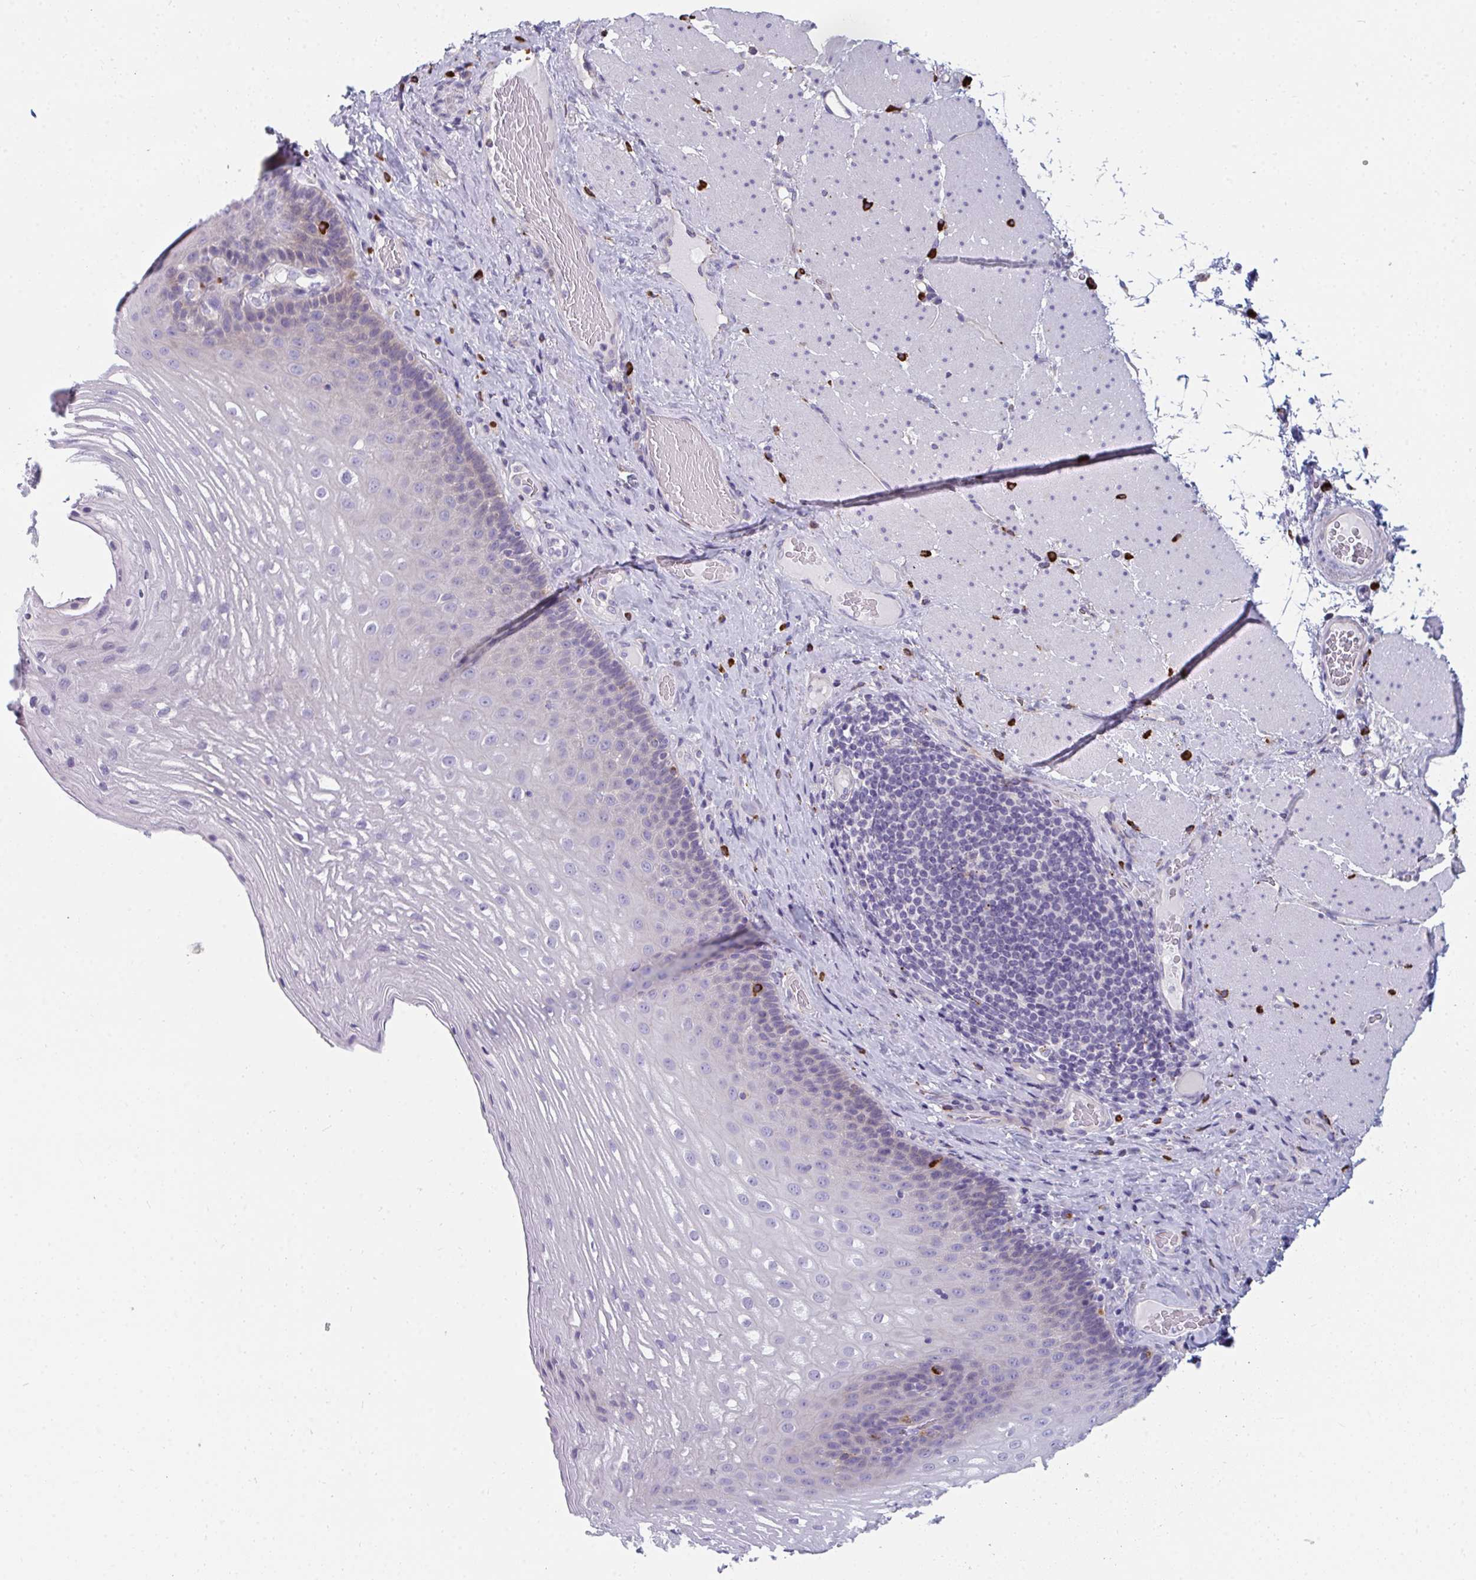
{"staining": {"intensity": "negative", "quantity": "none", "location": "none"}, "tissue": "esophagus", "cell_type": "Squamous epithelial cells", "image_type": "normal", "snomed": [{"axis": "morphology", "description": "Normal tissue, NOS"}, {"axis": "topography", "description": "Esophagus"}], "caption": "High magnification brightfield microscopy of unremarkable esophagus stained with DAB (brown) and counterstained with hematoxylin (blue): squamous epithelial cells show no significant staining.", "gene": "EIF1AD", "patient": {"sex": "male", "age": 62}}